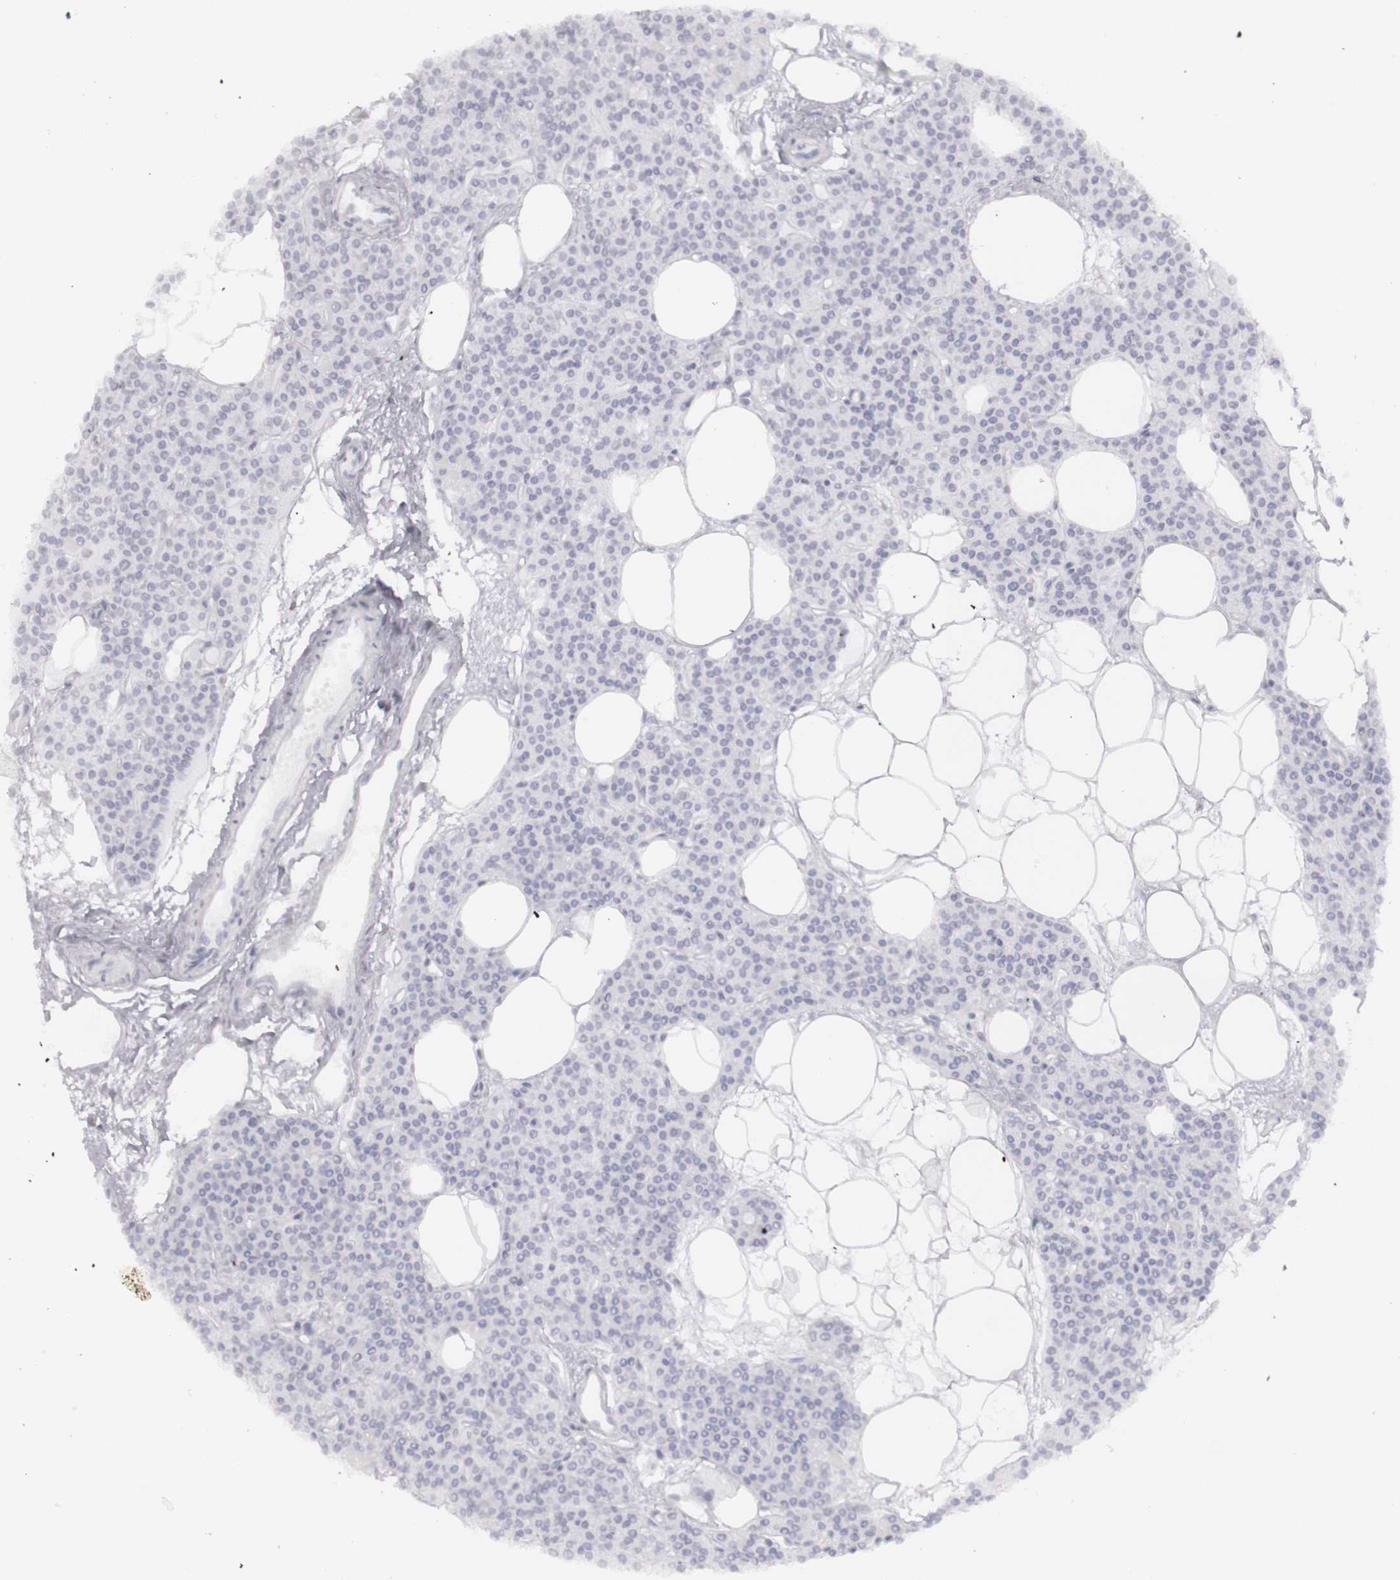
{"staining": {"intensity": "weak", "quantity": ">75%", "location": "cytoplasmic/membranous,nuclear"}, "tissue": "parathyroid gland", "cell_type": "Glandular cells", "image_type": "normal", "snomed": [{"axis": "morphology", "description": "Normal tissue, NOS"}, {"axis": "topography", "description": "Parathyroid gland"}], "caption": "Protein expression analysis of unremarkable parathyroid gland exhibits weak cytoplasmic/membranous,nuclear staining in approximately >75% of glandular cells.", "gene": "PLEKHA1", "patient": {"sex": "male", "age": 24}}